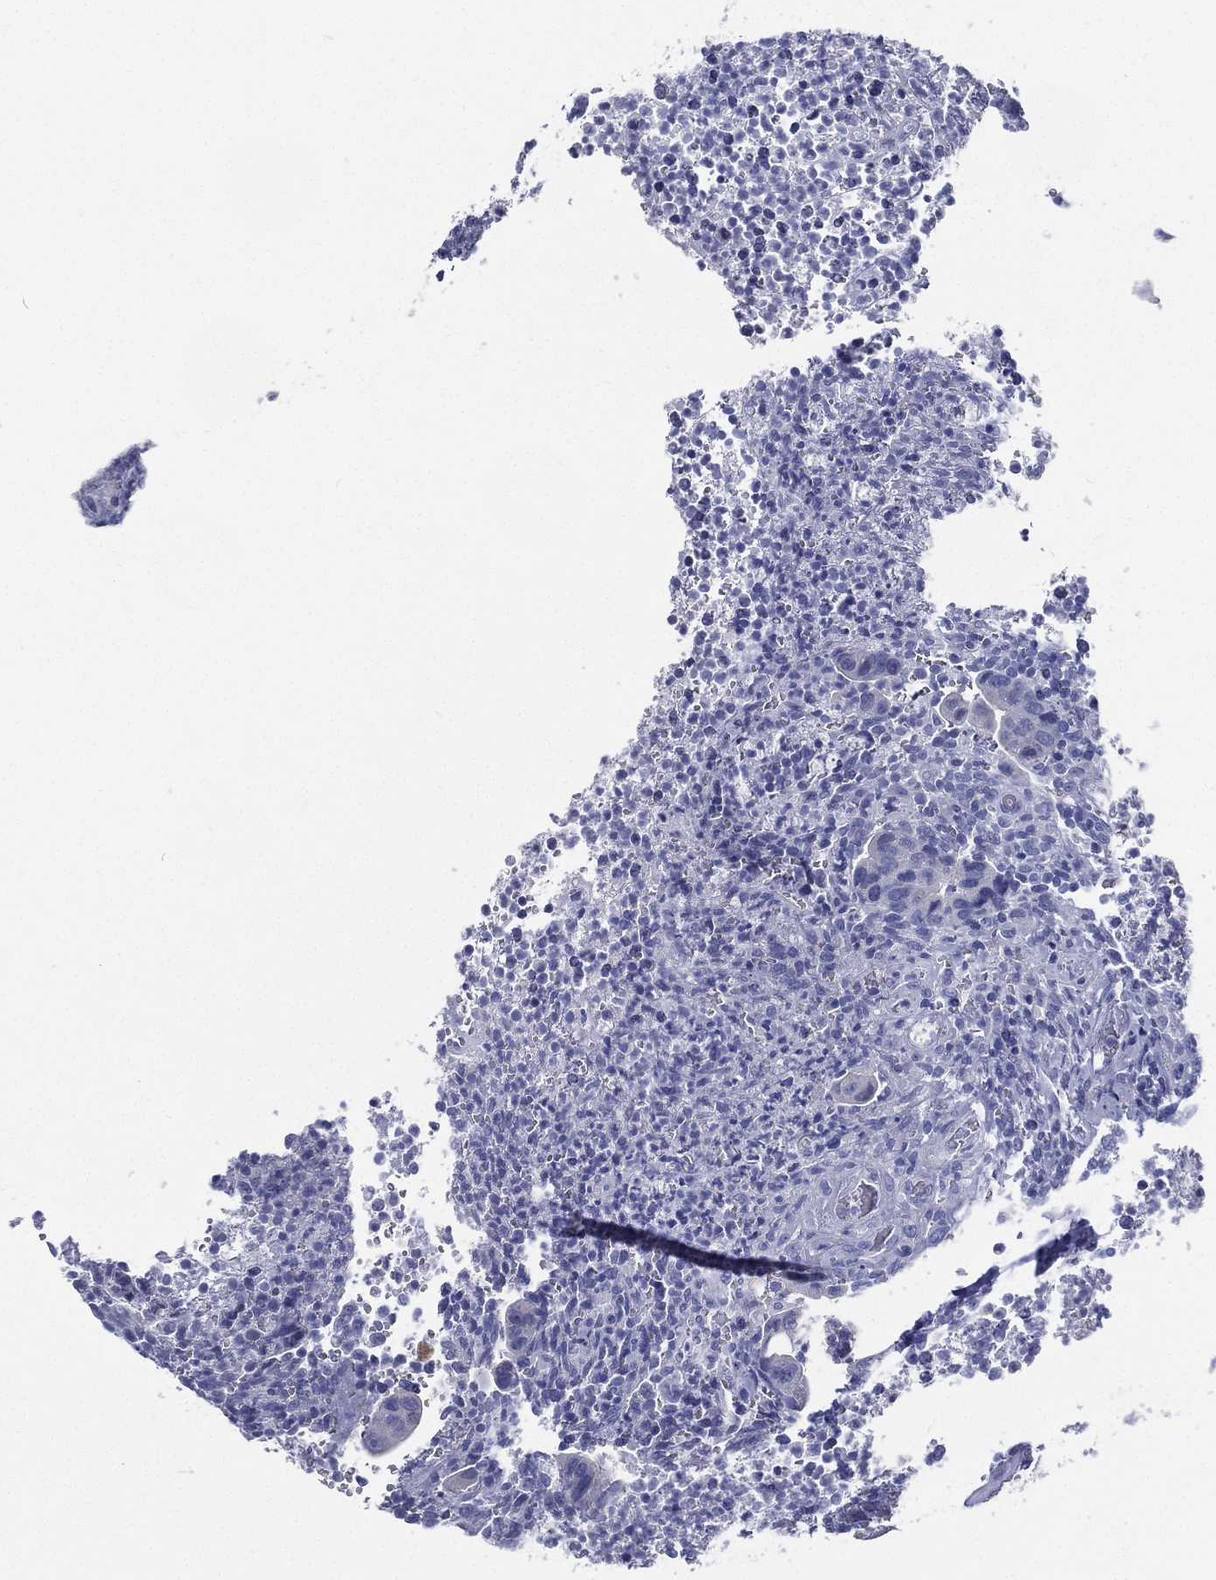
{"staining": {"intensity": "negative", "quantity": "none", "location": "none"}, "tissue": "colorectal cancer", "cell_type": "Tumor cells", "image_type": "cancer", "snomed": [{"axis": "morphology", "description": "Adenocarcinoma, NOS"}, {"axis": "topography", "description": "Colon"}], "caption": "Immunohistochemical staining of human colorectal cancer (adenocarcinoma) exhibits no significant staining in tumor cells. (Immunohistochemistry, brightfield microscopy, high magnification).", "gene": "RSPH4A", "patient": {"sex": "female", "age": 56}}